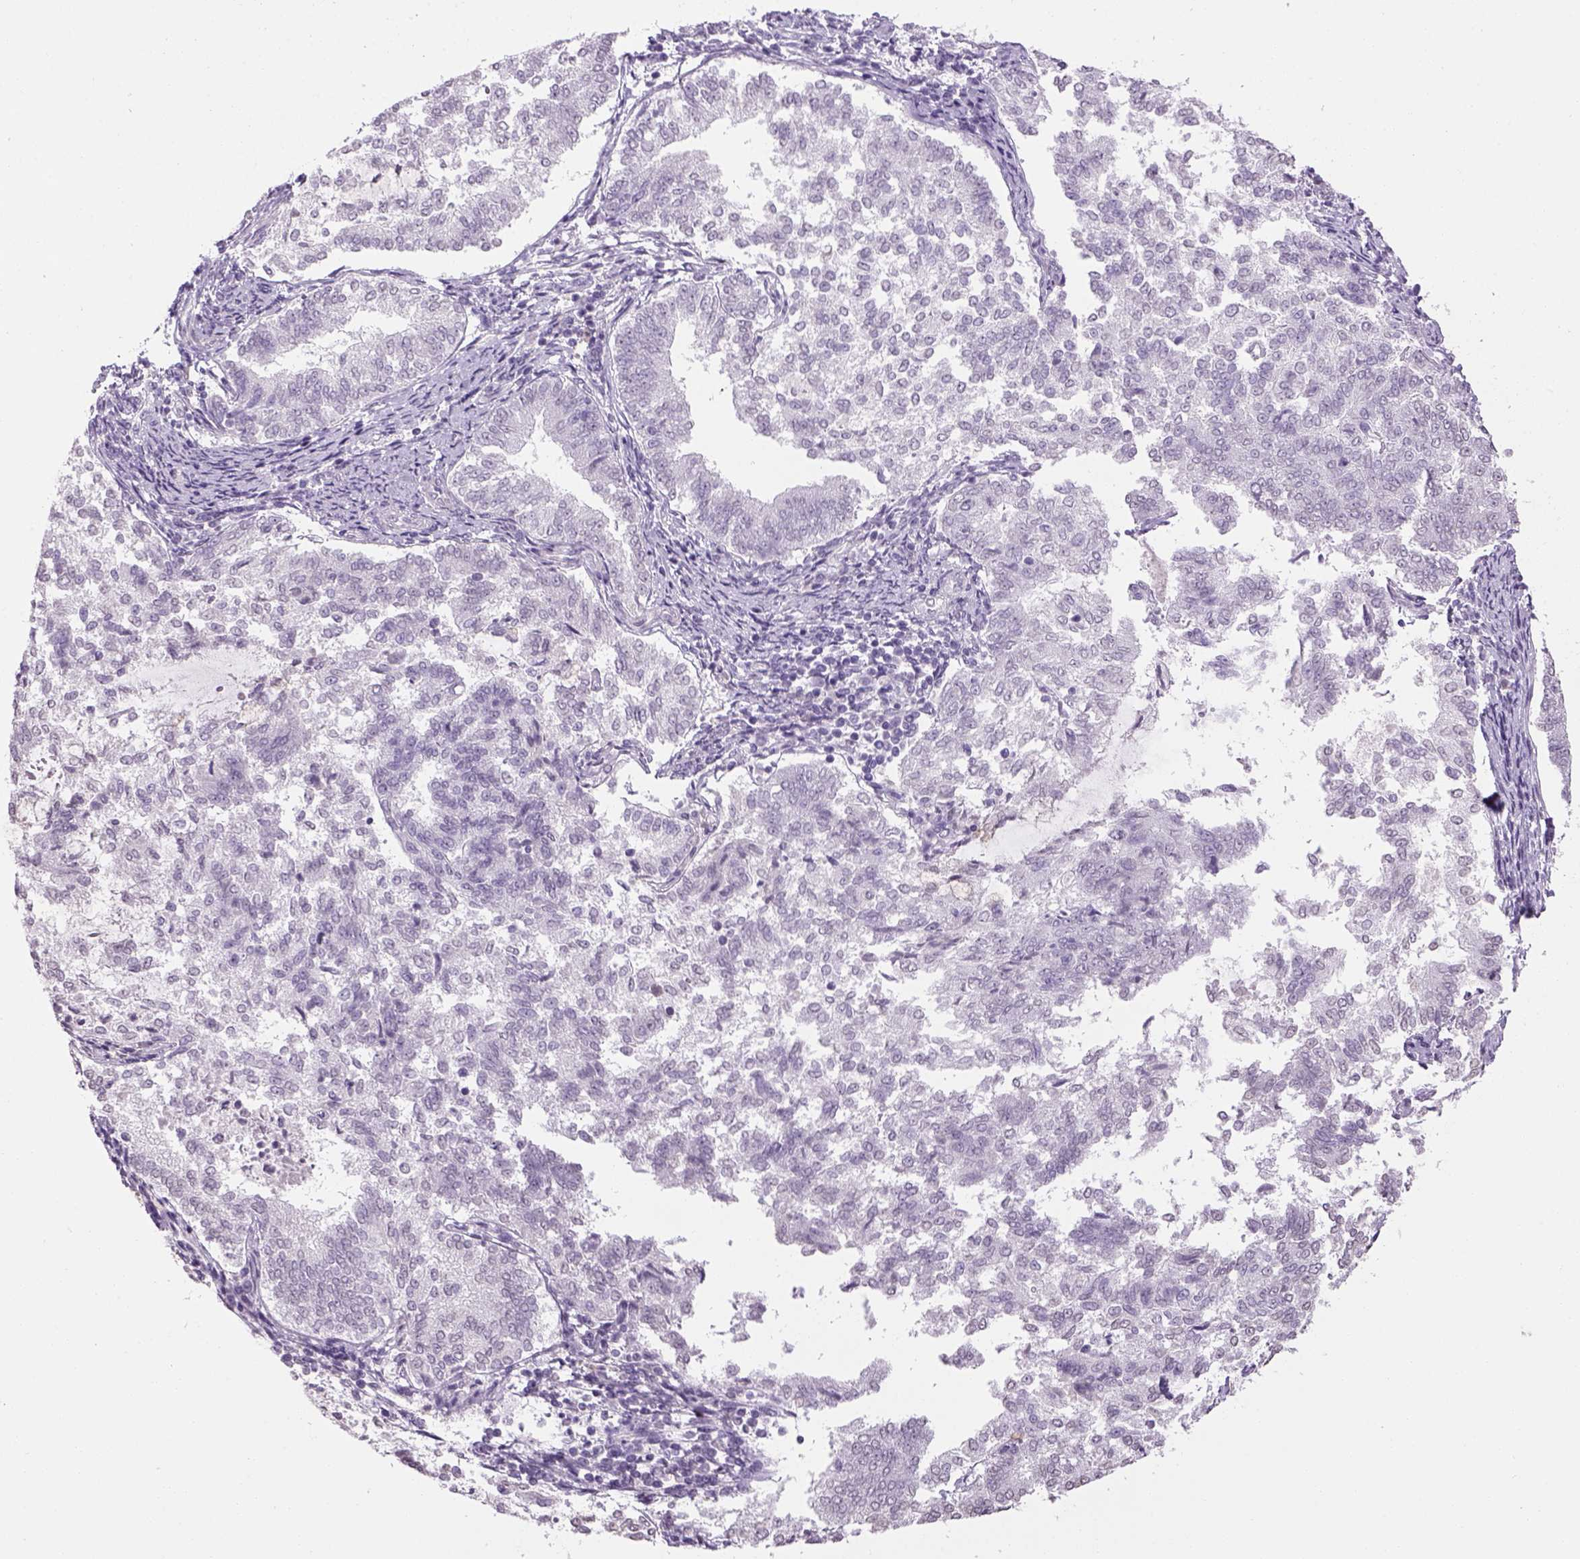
{"staining": {"intensity": "negative", "quantity": "none", "location": "none"}, "tissue": "endometrial cancer", "cell_type": "Tumor cells", "image_type": "cancer", "snomed": [{"axis": "morphology", "description": "Adenocarcinoma, NOS"}, {"axis": "topography", "description": "Endometrium"}], "caption": "Endometrial adenocarcinoma stained for a protein using IHC demonstrates no expression tumor cells.", "gene": "PRRT1", "patient": {"sex": "female", "age": 65}}